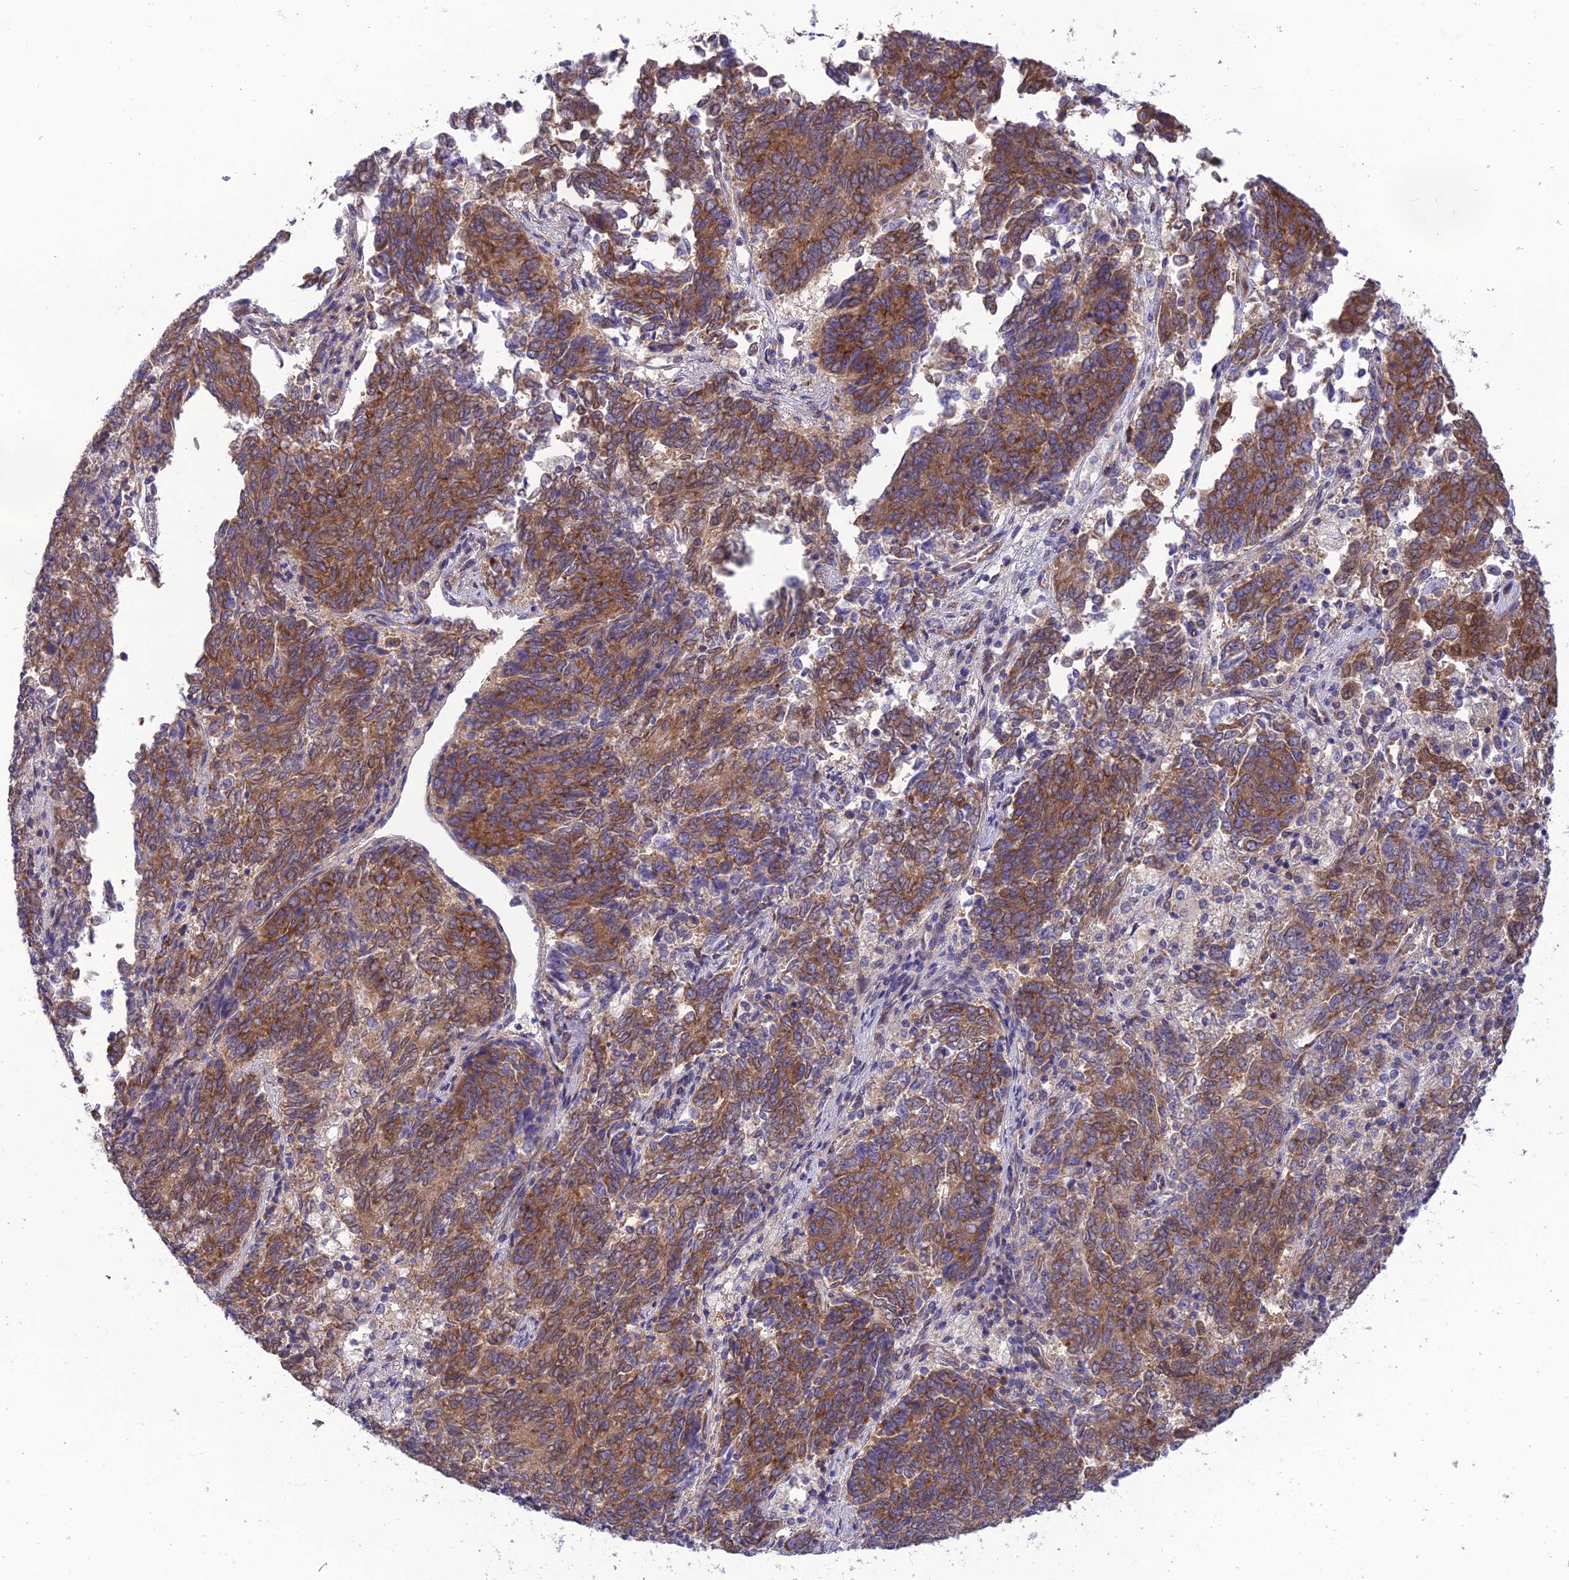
{"staining": {"intensity": "moderate", "quantity": ">75%", "location": "cytoplasmic/membranous"}, "tissue": "endometrial cancer", "cell_type": "Tumor cells", "image_type": "cancer", "snomed": [{"axis": "morphology", "description": "Adenocarcinoma, NOS"}, {"axis": "topography", "description": "Endometrium"}], "caption": "Endometrial adenocarcinoma tissue displays moderate cytoplasmic/membranous expression in approximately >75% of tumor cells, visualized by immunohistochemistry. The protein of interest is shown in brown color, while the nuclei are stained blue.", "gene": "CLCN7", "patient": {"sex": "female", "age": 80}}